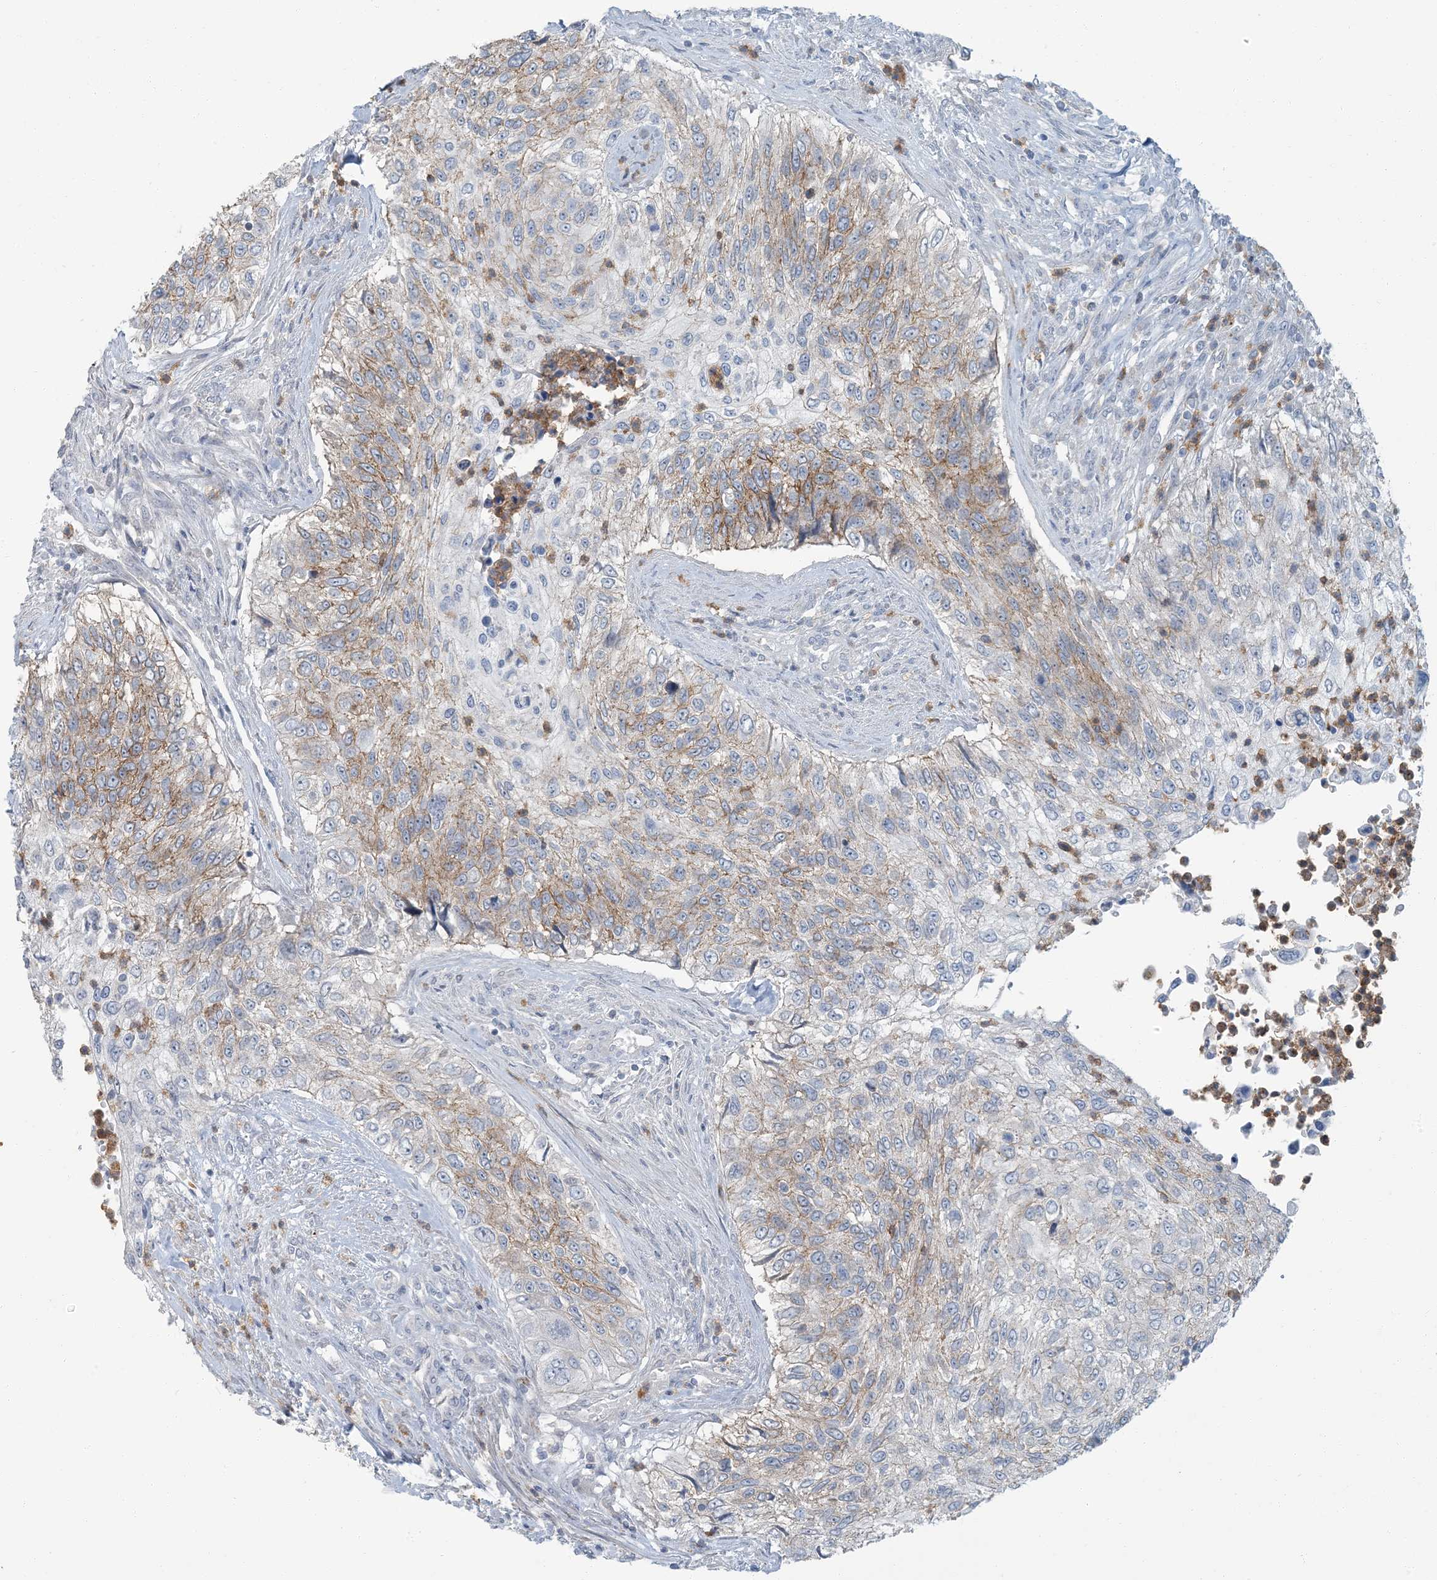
{"staining": {"intensity": "moderate", "quantity": "25%-75%", "location": "cytoplasmic/membranous"}, "tissue": "urothelial cancer", "cell_type": "Tumor cells", "image_type": "cancer", "snomed": [{"axis": "morphology", "description": "Urothelial carcinoma, High grade"}, {"axis": "topography", "description": "Urinary bladder"}], "caption": "Immunohistochemistry image of neoplastic tissue: high-grade urothelial carcinoma stained using IHC exhibits medium levels of moderate protein expression localized specifically in the cytoplasmic/membranous of tumor cells, appearing as a cytoplasmic/membranous brown color.", "gene": "EPHA4", "patient": {"sex": "female", "age": 60}}